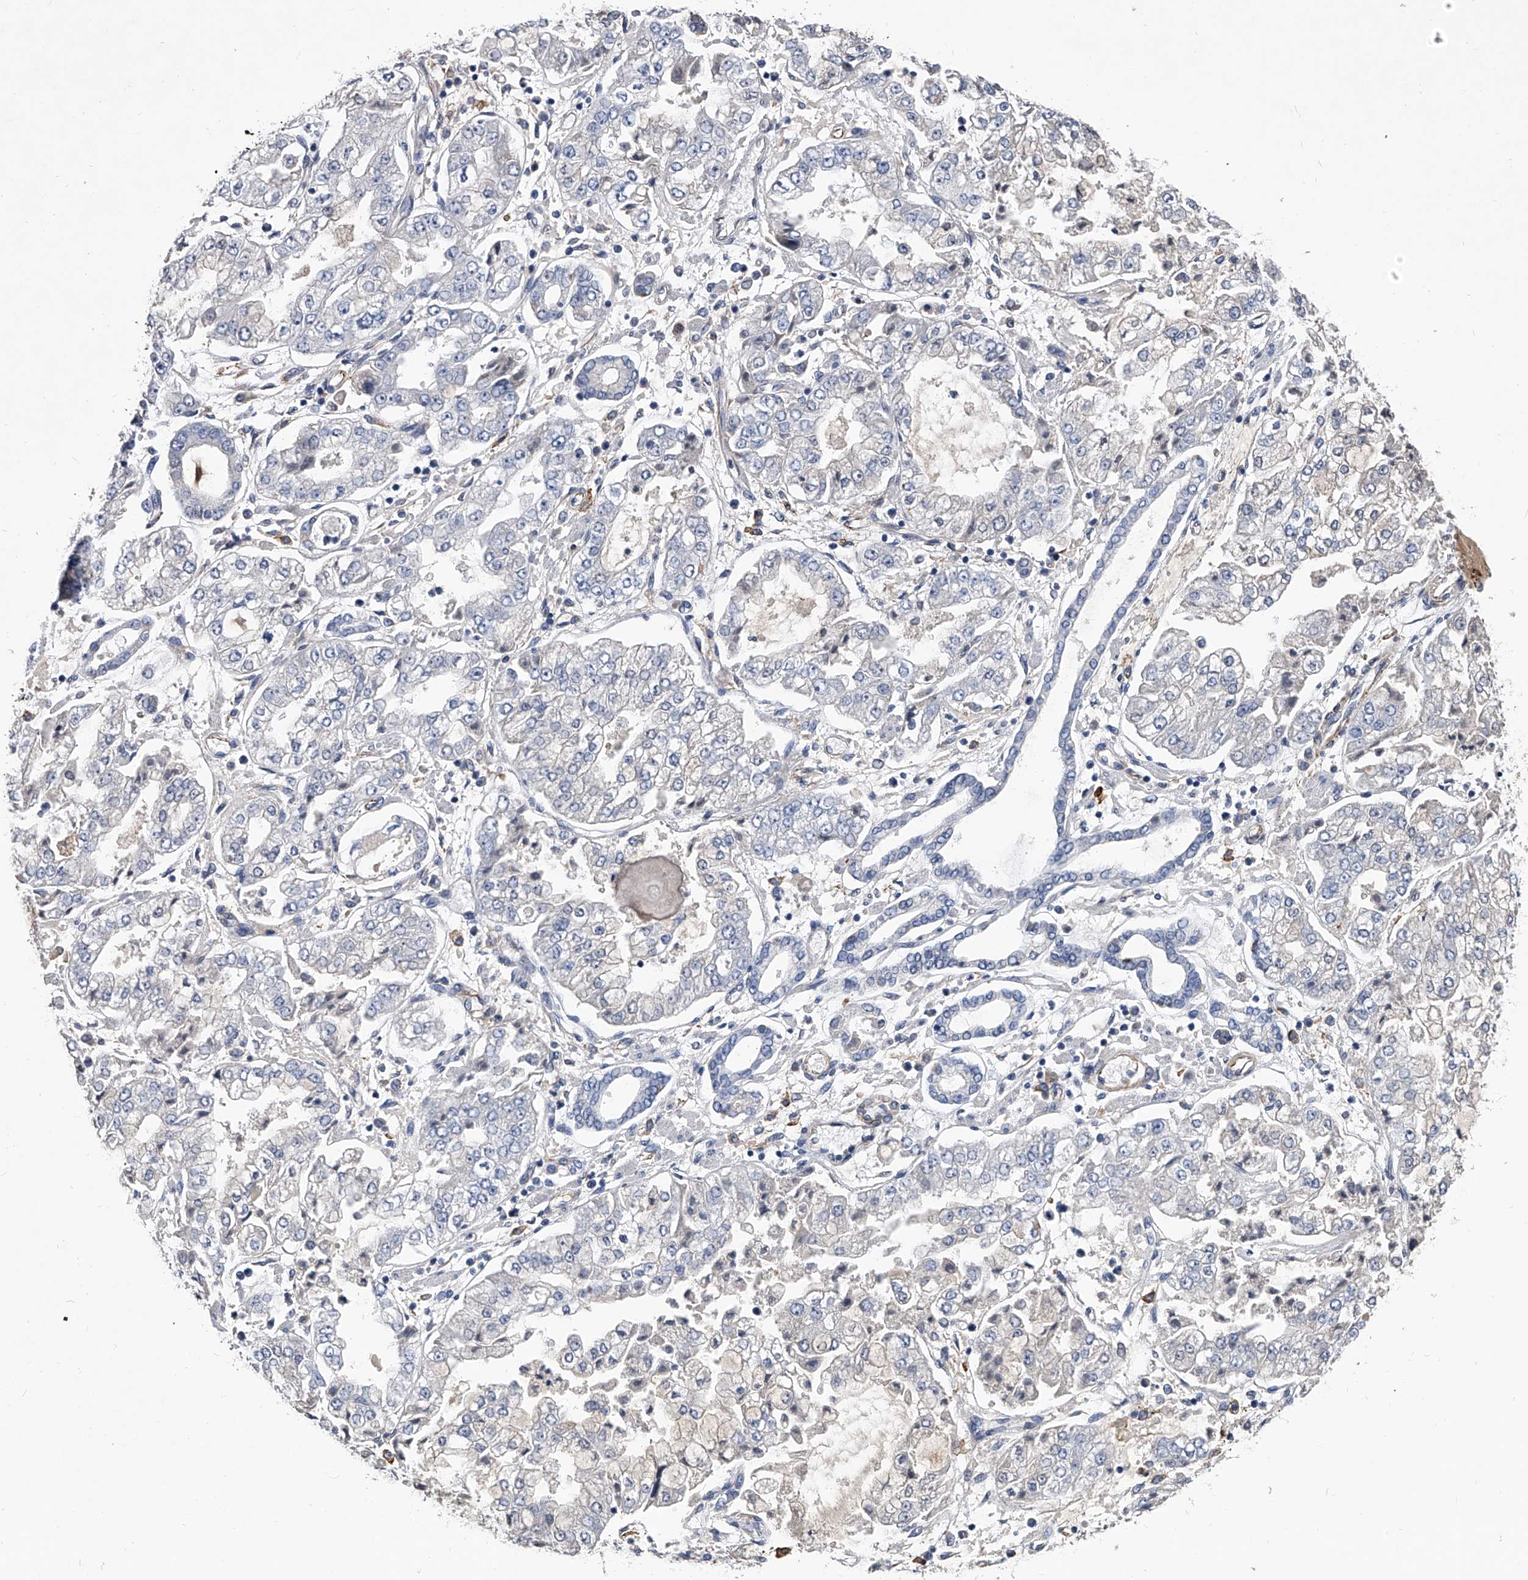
{"staining": {"intensity": "negative", "quantity": "none", "location": "none"}, "tissue": "stomach cancer", "cell_type": "Tumor cells", "image_type": "cancer", "snomed": [{"axis": "morphology", "description": "Adenocarcinoma, NOS"}, {"axis": "topography", "description": "Stomach"}], "caption": "Tumor cells are negative for protein expression in human stomach cancer. Brightfield microscopy of immunohistochemistry stained with DAB (3,3'-diaminobenzidine) (brown) and hematoxylin (blue), captured at high magnification.", "gene": "EFCAB7", "patient": {"sex": "male", "age": 76}}